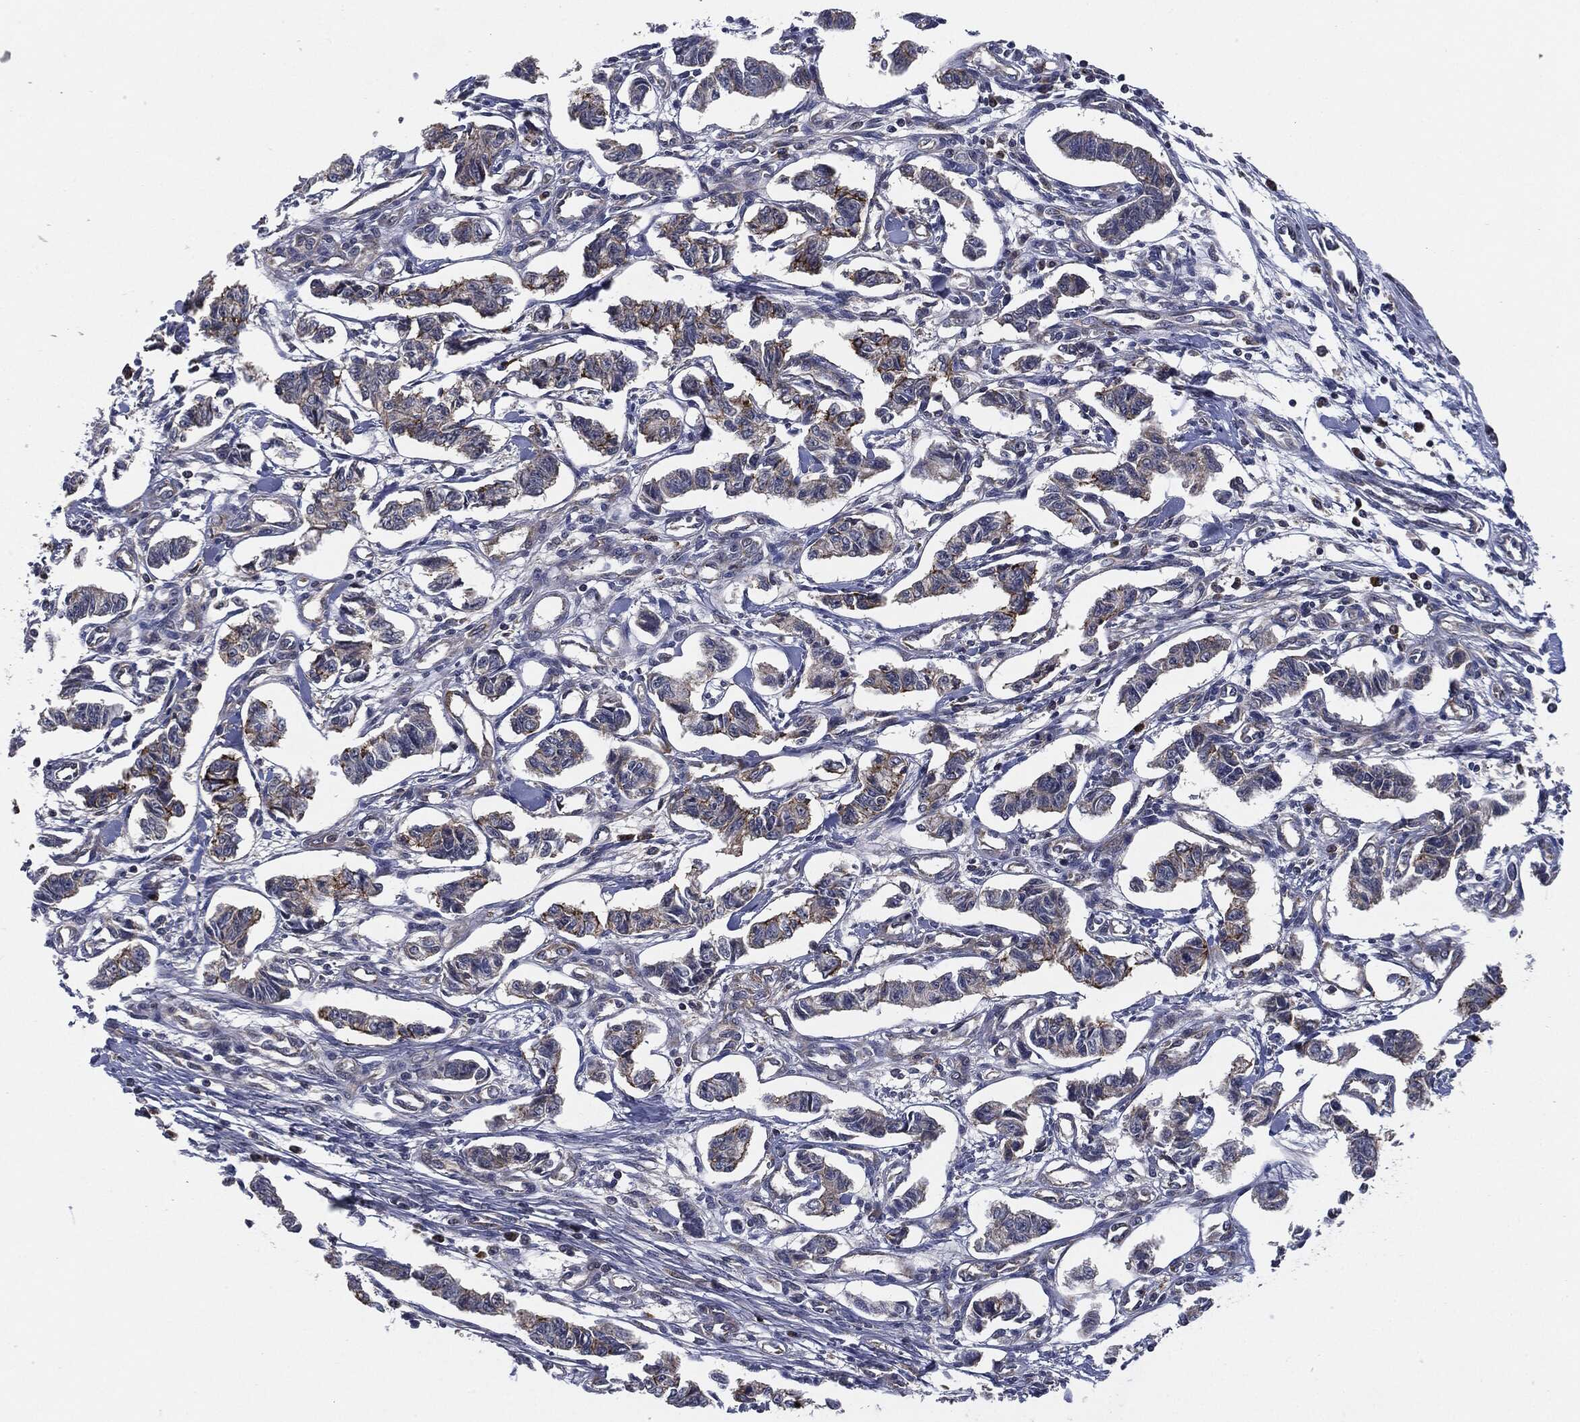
{"staining": {"intensity": "weak", "quantity": "25%-75%", "location": "cytoplasmic/membranous"}, "tissue": "carcinoid", "cell_type": "Tumor cells", "image_type": "cancer", "snomed": [{"axis": "morphology", "description": "Carcinoid, malignant, NOS"}, {"axis": "topography", "description": "Kidney"}], "caption": "This micrograph demonstrates IHC staining of human malignant carcinoid, with low weak cytoplasmic/membranous positivity in approximately 25%-75% of tumor cells.", "gene": "TMEM11", "patient": {"sex": "female", "age": 41}}